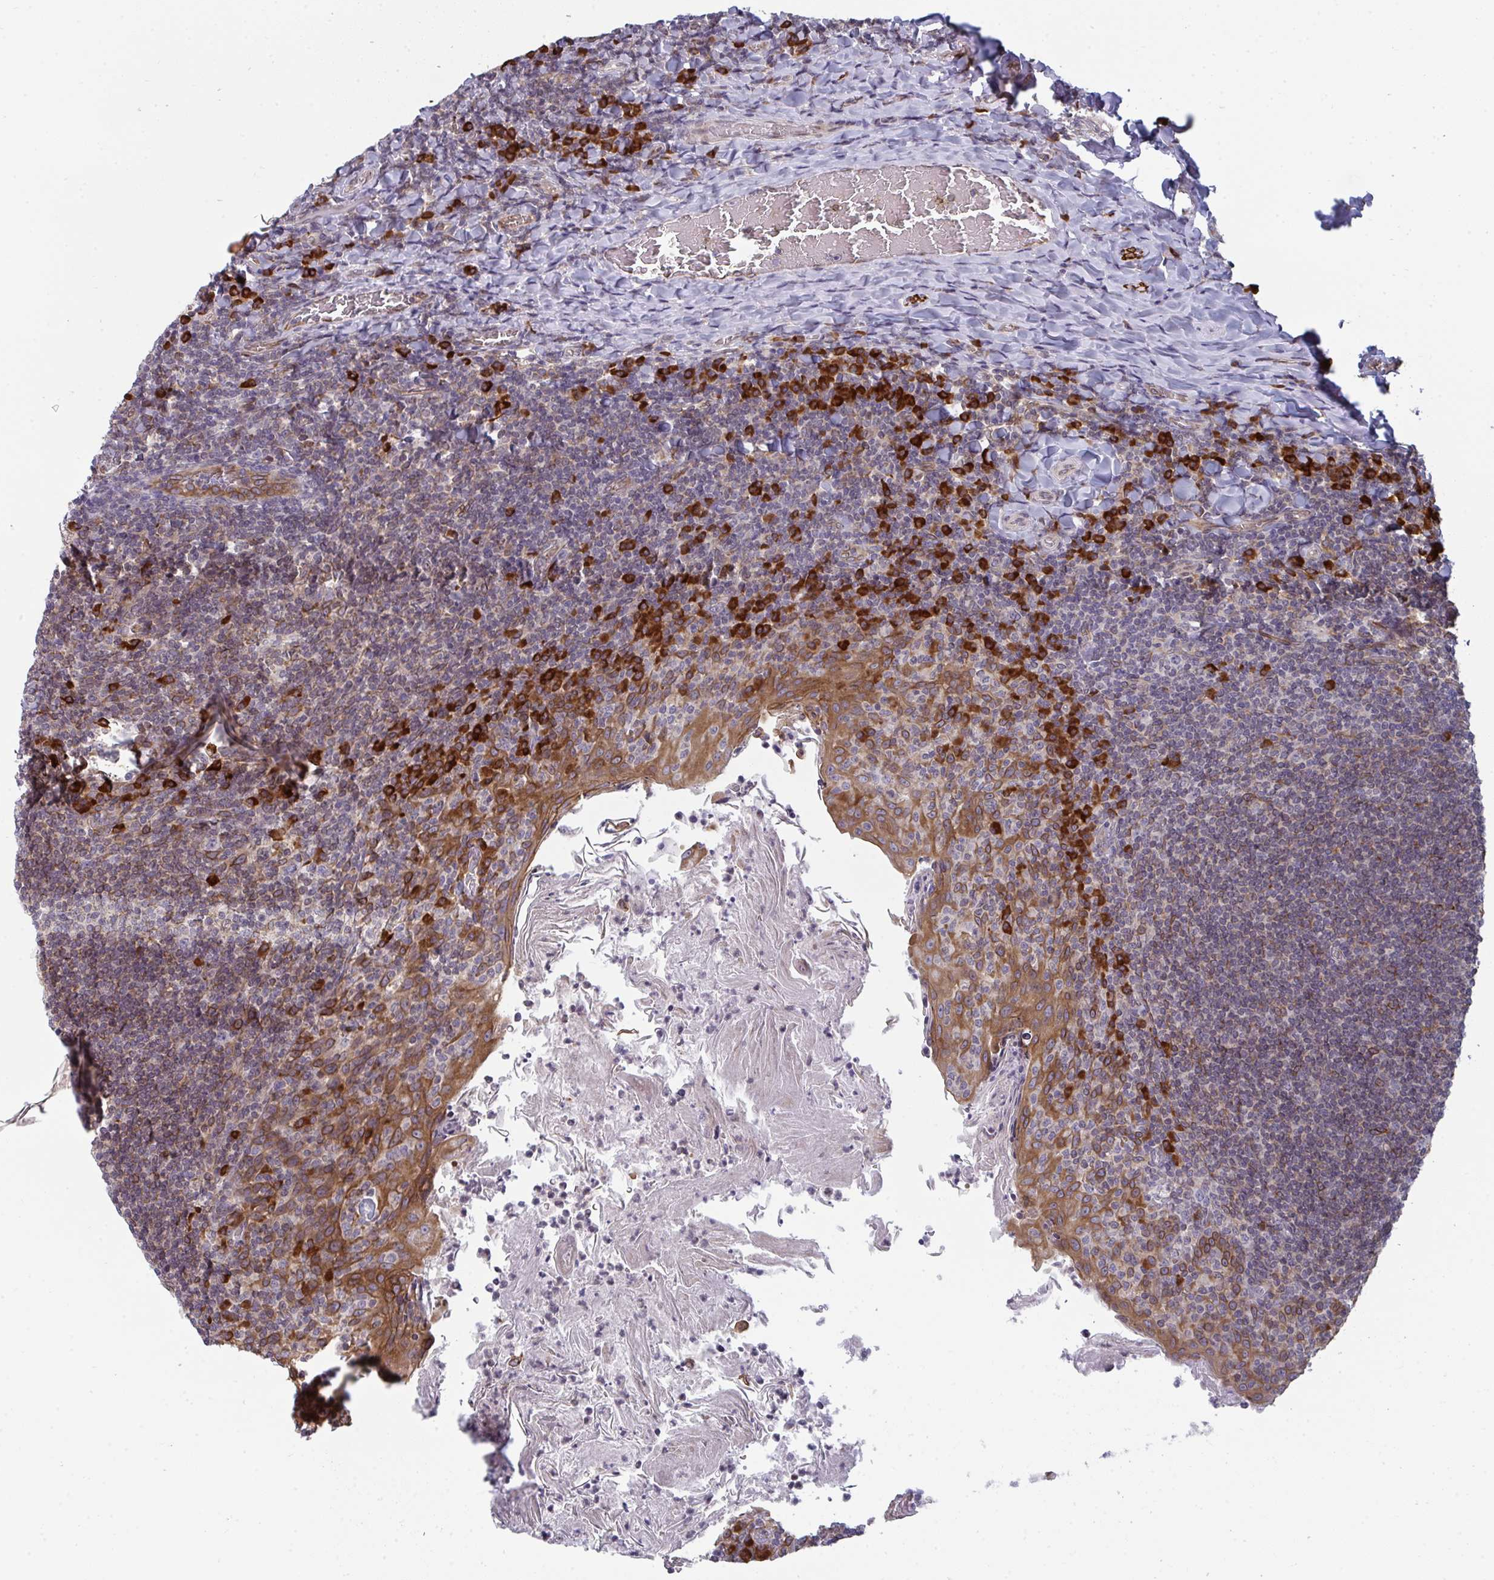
{"staining": {"intensity": "weak", "quantity": "25%-75%", "location": "cytoplasmic/membranous"}, "tissue": "tonsil", "cell_type": "Germinal center cells", "image_type": "normal", "snomed": [{"axis": "morphology", "description": "Normal tissue, NOS"}, {"axis": "topography", "description": "Tonsil"}], "caption": "Unremarkable tonsil exhibits weak cytoplasmic/membranous positivity in approximately 25%-75% of germinal center cells.", "gene": "LYSMD4", "patient": {"sex": "female", "age": 10}}